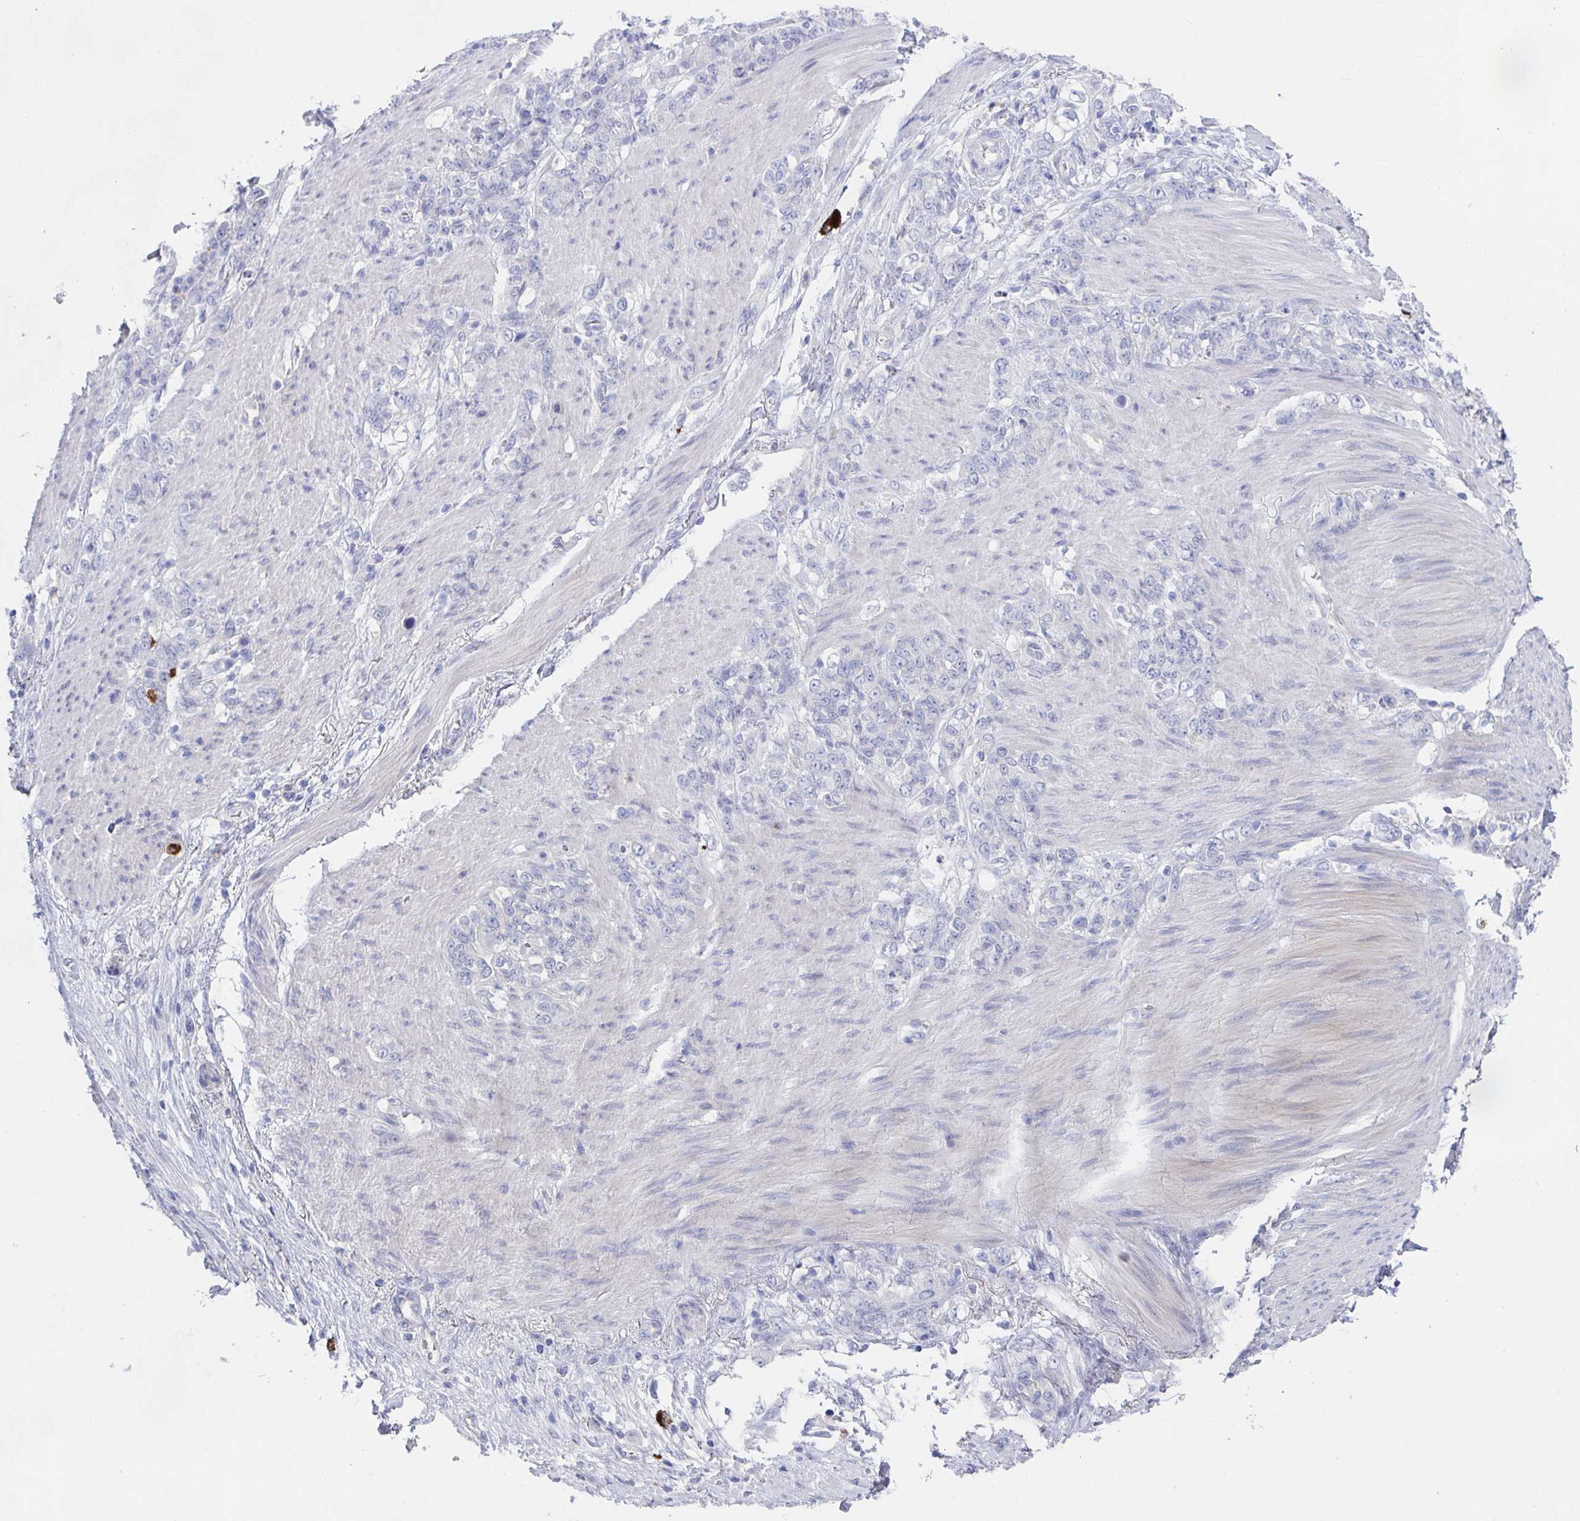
{"staining": {"intensity": "negative", "quantity": "none", "location": "none"}, "tissue": "stomach cancer", "cell_type": "Tumor cells", "image_type": "cancer", "snomed": [{"axis": "morphology", "description": "Adenocarcinoma, NOS"}, {"axis": "topography", "description": "Stomach"}], "caption": "There is no significant staining in tumor cells of stomach cancer.", "gene": "KCNK5", "patient": {"sex": "female", "age": 79}}